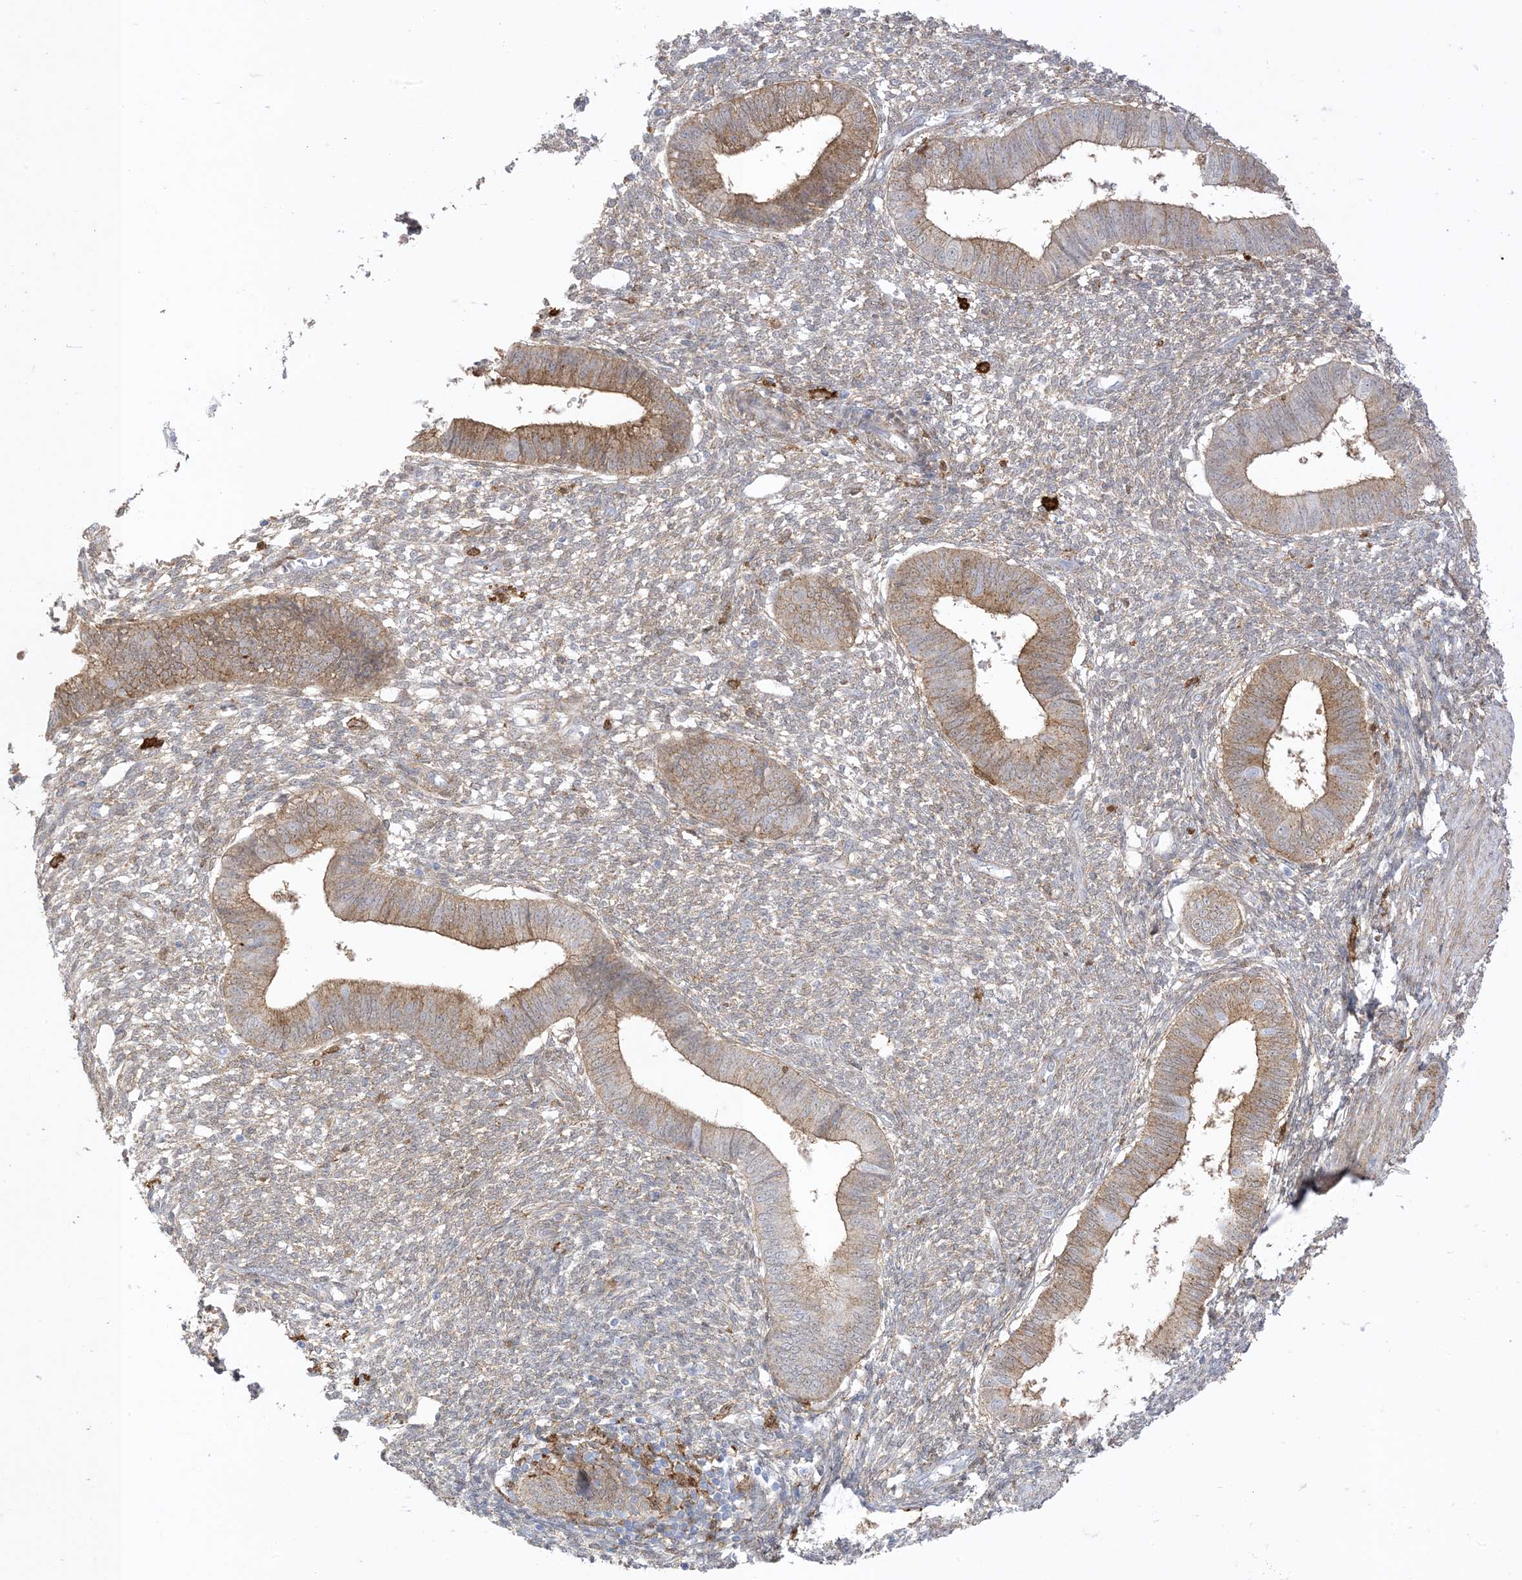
{"staining": {"intensity": "weak", "quantity": "25%-75%", "location": "cytoplasmic/membranous"}, "tissue": "endometrium", "cell_type": "Cells in endometrial stroma", "image_type": "normal", "snomed": [{"axis": "morphology", "description": "Normal tissue, NOS"}, {"axis": "topography", "description": "Endometrium"}], "caption": "IHC of normal endometrium displays low levels of weak cytoplasmic/membranous positivity in approximately 25%-75% of cells in endometrial stroma. The protein of interest is stained brown, and the nuclei are stained in blue (DAB IHC with brightfield microscopy, high magnification).", "gene": "GSN", "patient": {"sex": "female", "age": 46}}